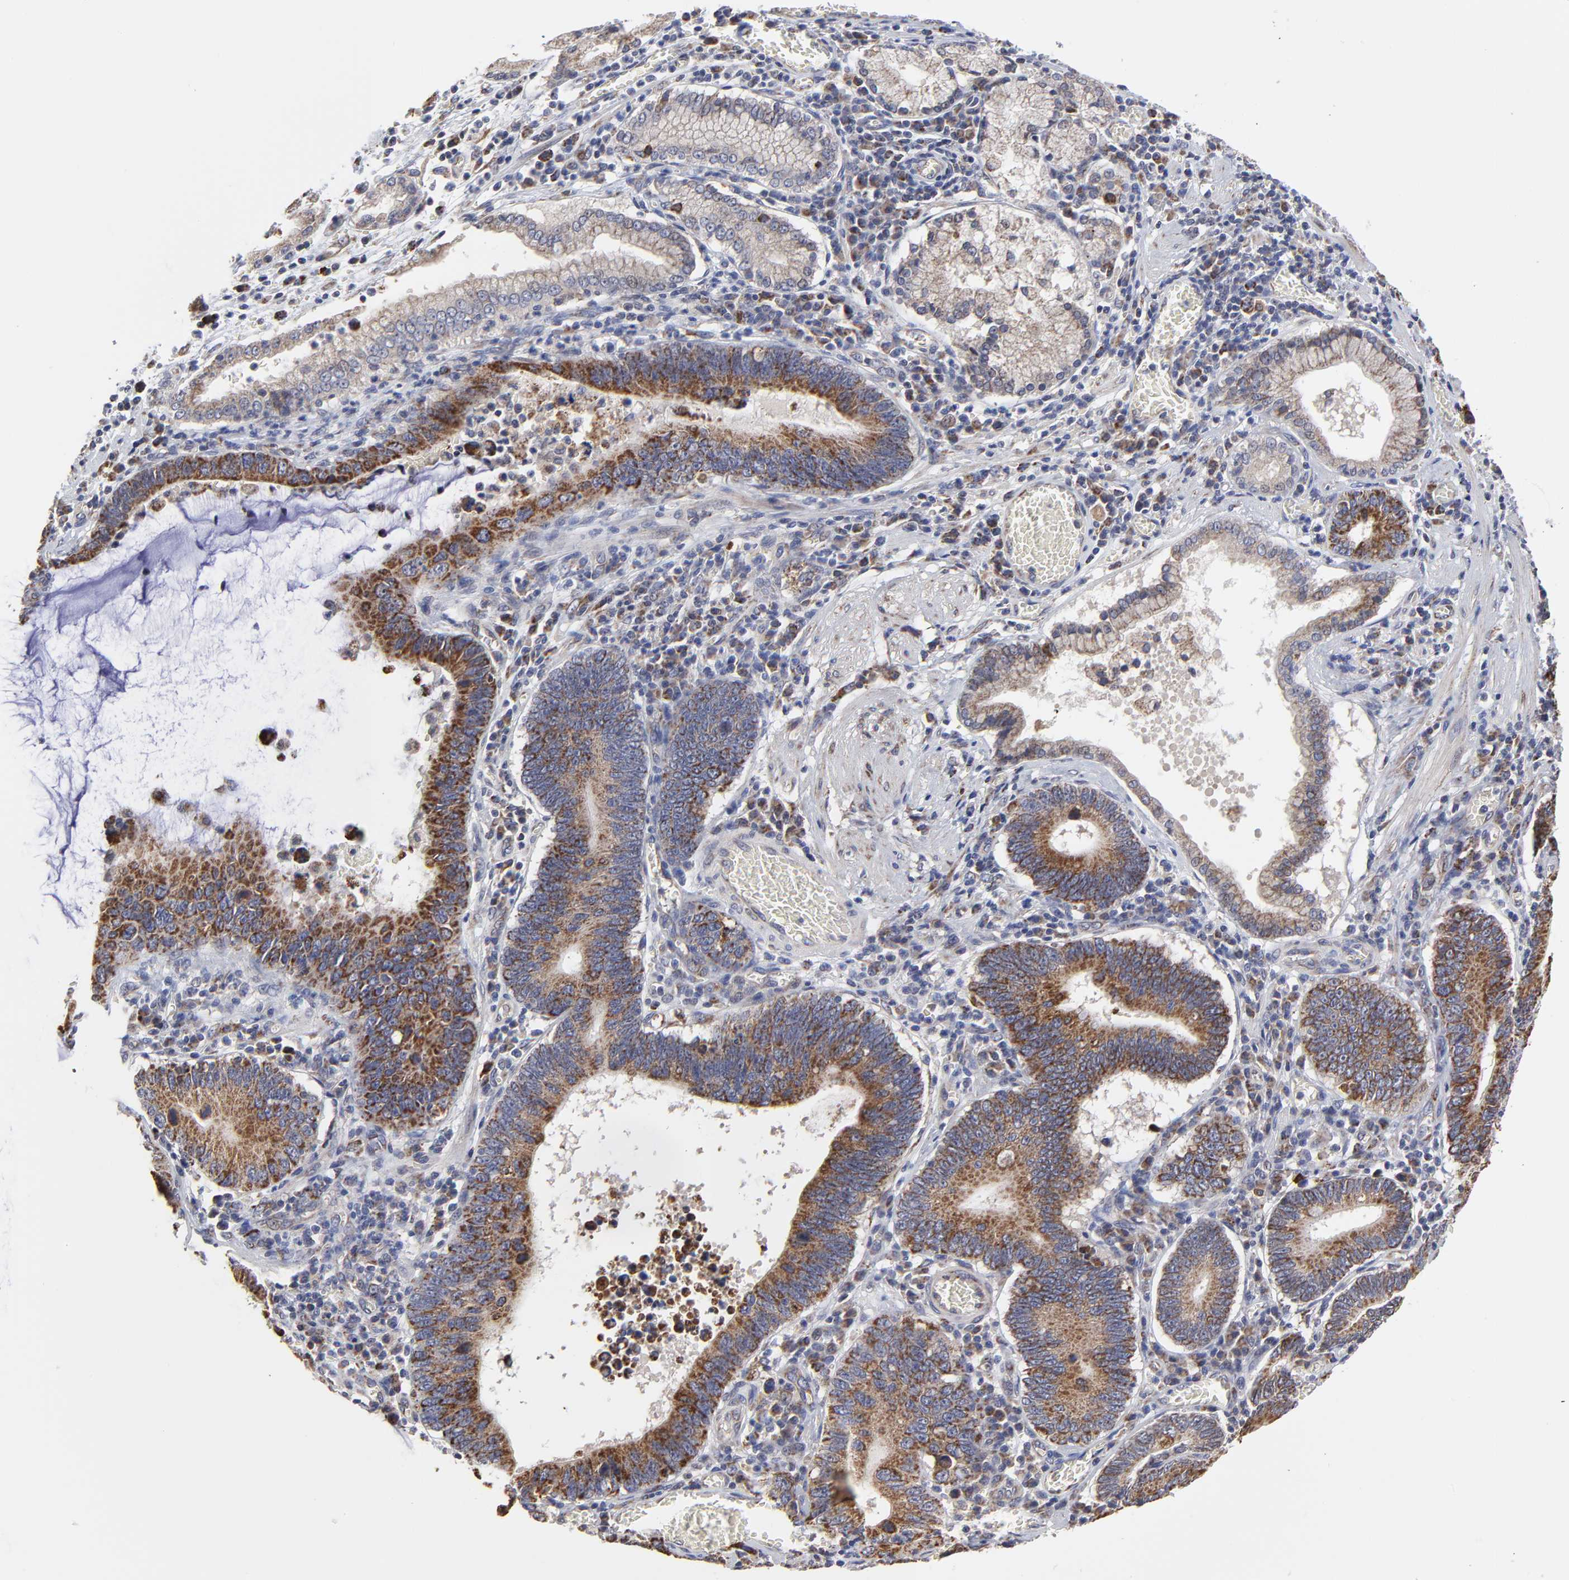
{"staining": {"intensity": "moderate", "quantity": ">75%", "location": "cytoplasmic/membranous"}, "tissue": "stomach cancer", "cell_type": "Tumor cells", "image_type": "cancer", "snomed": [{"axis": "morphology", "description": "Adenocarcinoma, NOS"}, {"axis": "topography", "description": "Stomach"}, {"axis": "topography", "description": "Gastric cardia"}], "caption": "Immunohistochemical staining of human stomach cancer displays moderate cytoplasmic/membranous protein staining in approximately >75% of tumor cells.", "gene": "ZNF550", "patient": {"sex": "male", "age": 59}}